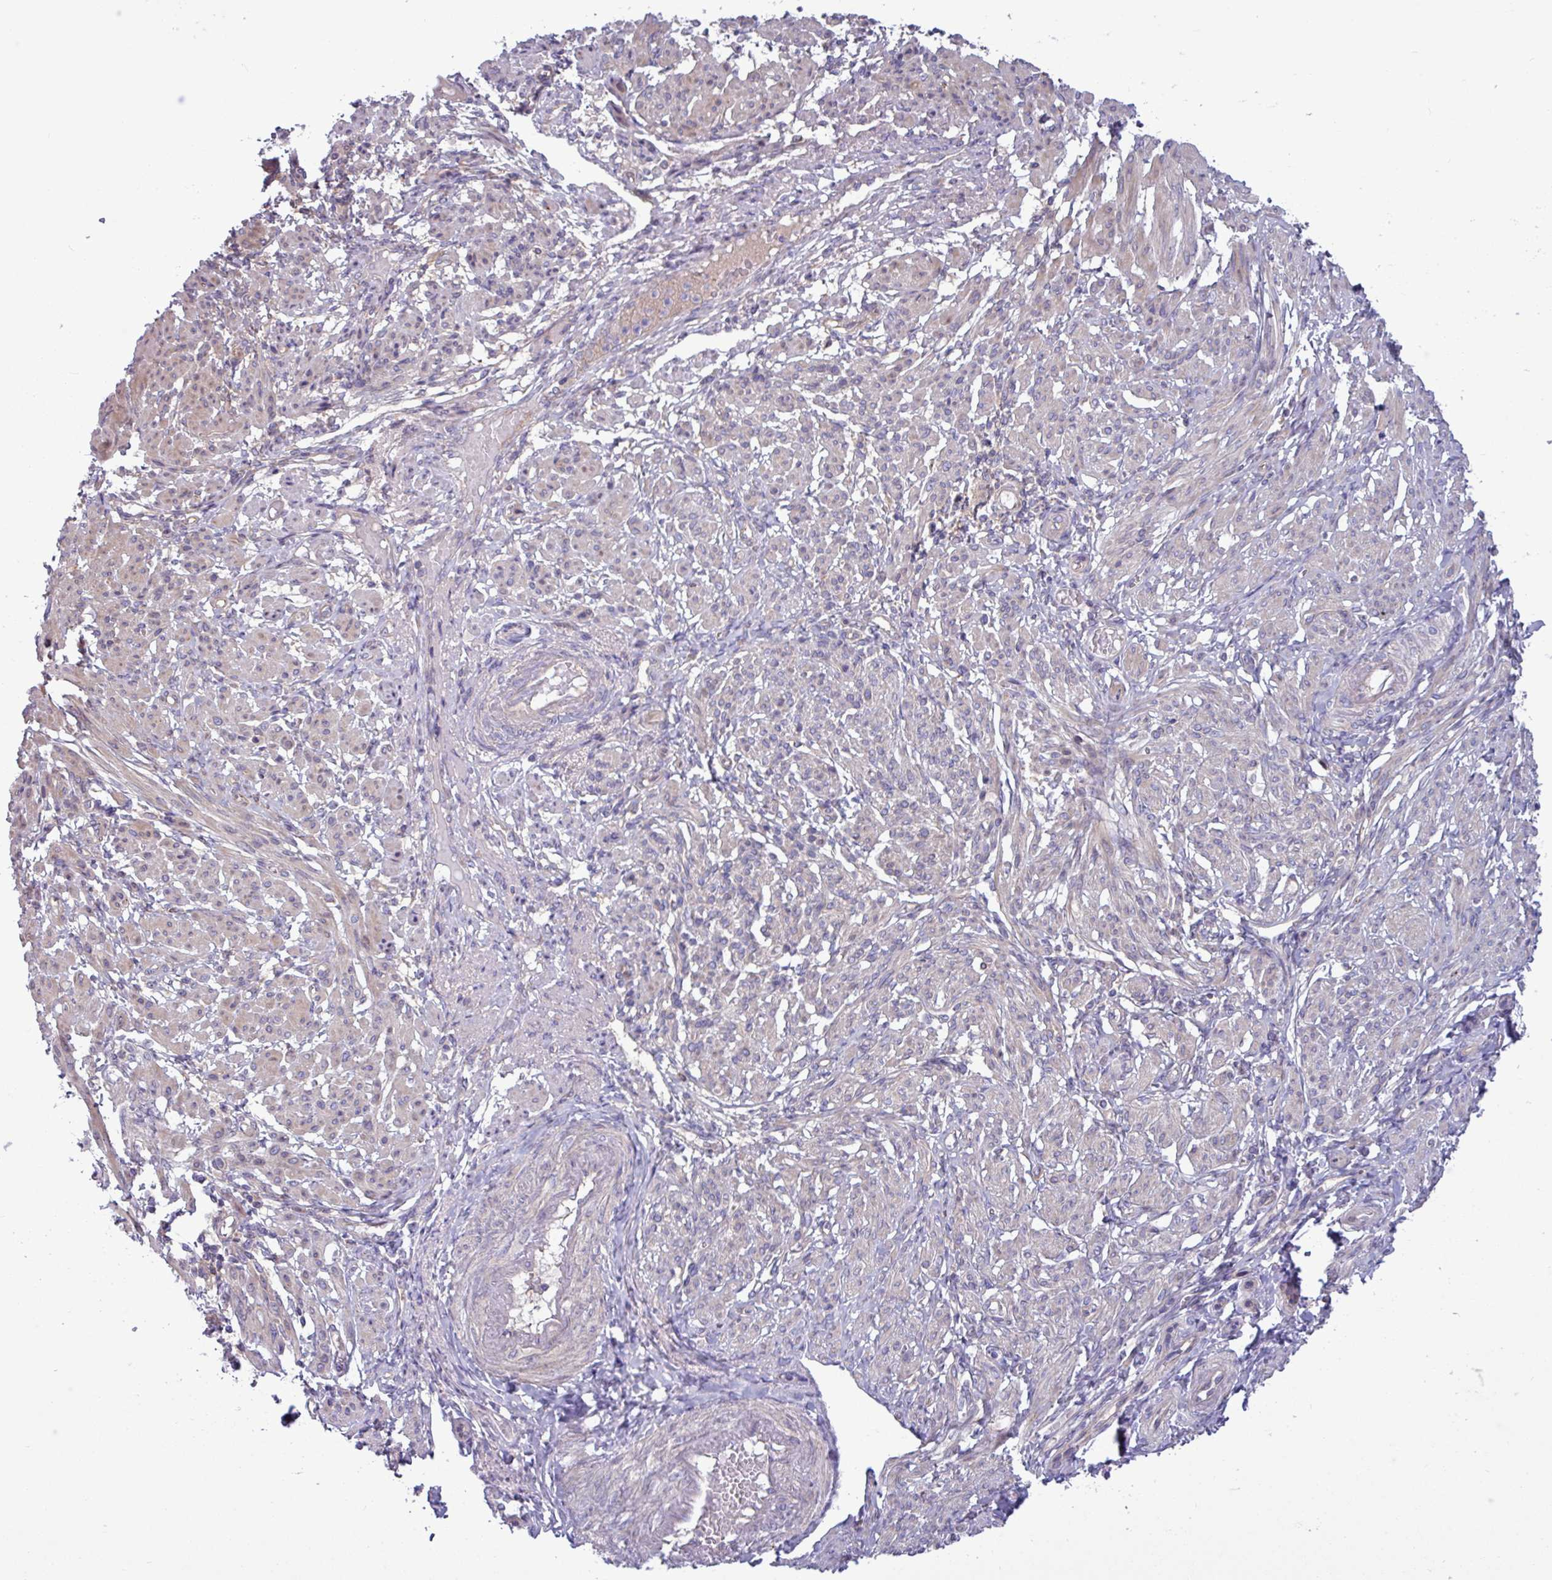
{"staining": {"intensity": "weak", "quantity": "<25%", "location": "cytoplasmic/membranous"}, "tissue": "smooth muscle", "cell_type": "Smooth muscle cells", "image_type": "normal", "snomed": [{"axis": "morphology", "description": "Normal tissue, NOS"}, {"axis": "topography", "description": "Smooth muscle"}], "caption": "The IHC photomicrograph has no significant staining in smooth muscle cells of smooth muscle.", "gene": "PLIN2", "patient": {"sex": "female", "age": 39}}